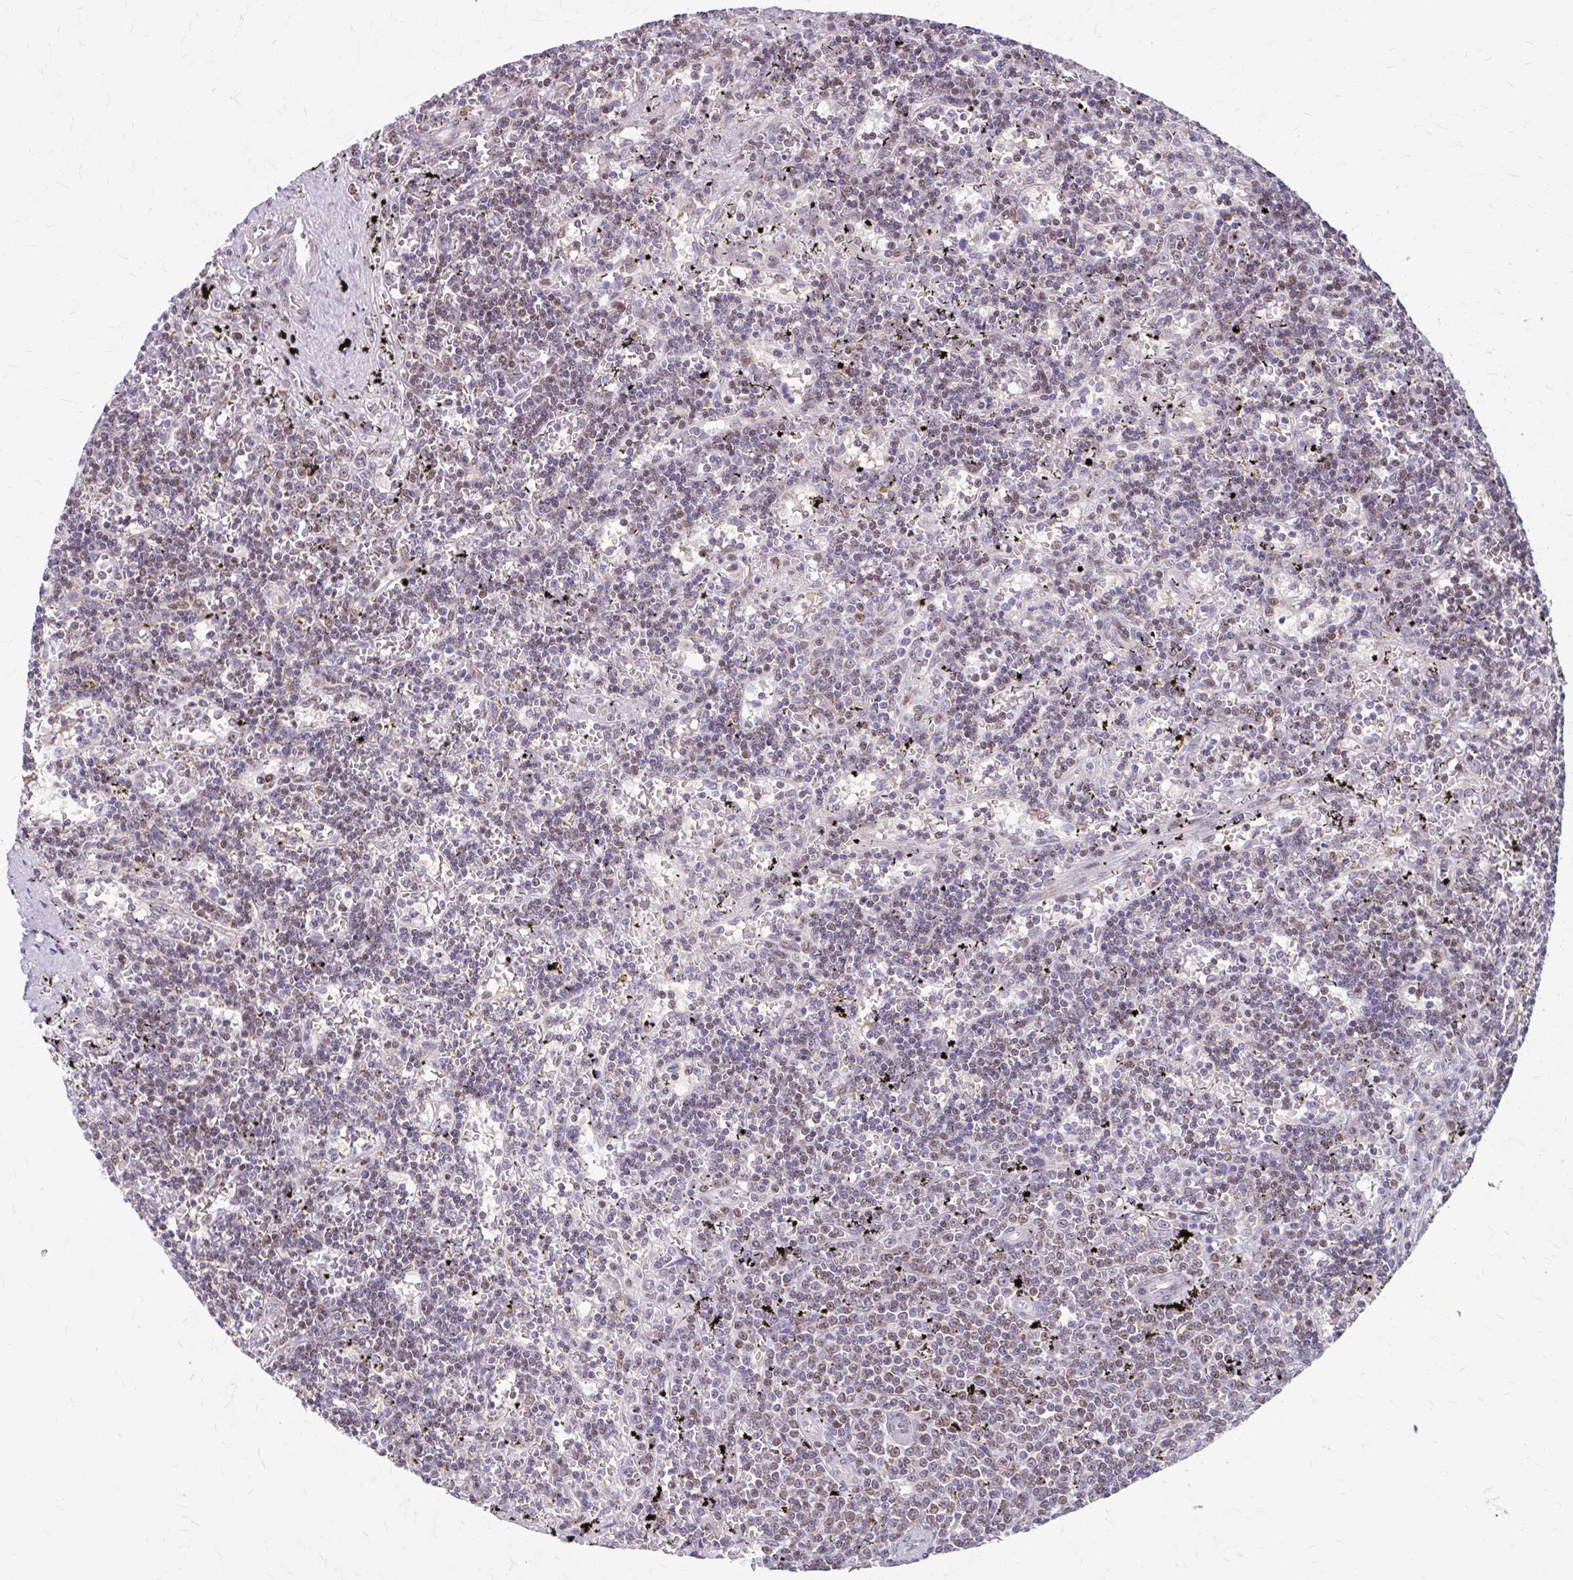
{"staining": {"intensity": "negative", "quantity": "none", "location": "none"}, "tissue": "lymphoma", "cell_type": "Tumor cells", "image_type": "cancer", "snomed": [{"axis": "morphology", "description": "Malignant lymphoma, non-Hodgkin's type, Low grade"}, {"axis": "topography", "description": "Spleen"}], "caption": "There is no significant staining in tumor cells of lymphoma.", "gene": "BEAN1", "patient": {"sex": "male", "age": 60}}